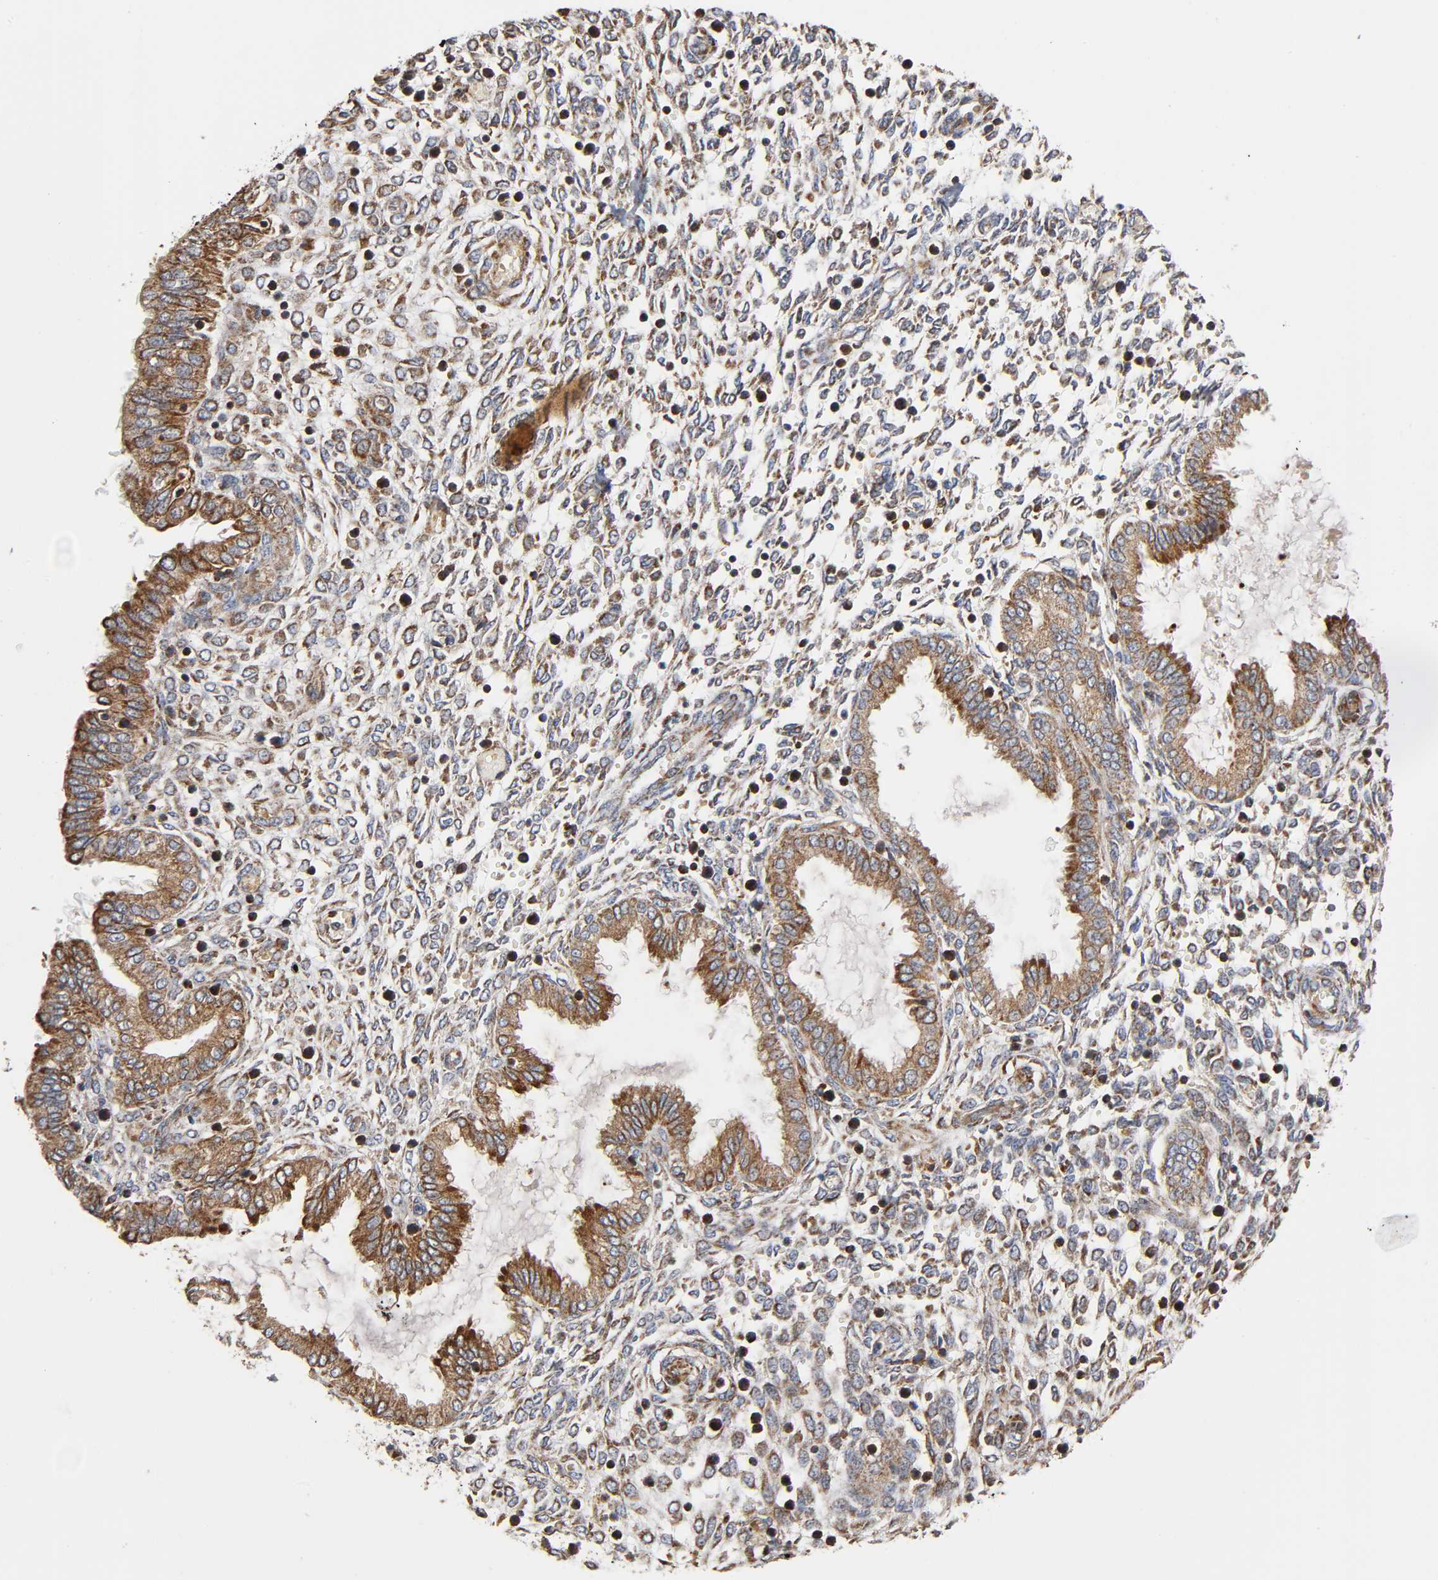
{"staining": {"intensity": "moderate", "quantity": "25%-75%", "location": "cytoplasmic/membranous"}, "tissue": "endometrium", "cell_type": "Cells in endometrial stroma", "image_type": "normal", "snomed": [{"axis": "morphology", "description": "Normal tissue, NOS"}, {"axis": "topography", "description": "Endometrium"}], "caption": "Immunohistochemistry (IHC) micrograph of unremarkable endometrium: endometrium stained using IHC demonstrates medium levels of moderate protein expression localized specifically in the cytoplasmic/membranous of cells in endometrial stroma, appearing as a cytoplasmic/membranous brown color.", "gene": "MAP3K1", "patient": {"sex": "female", "age": 33}}